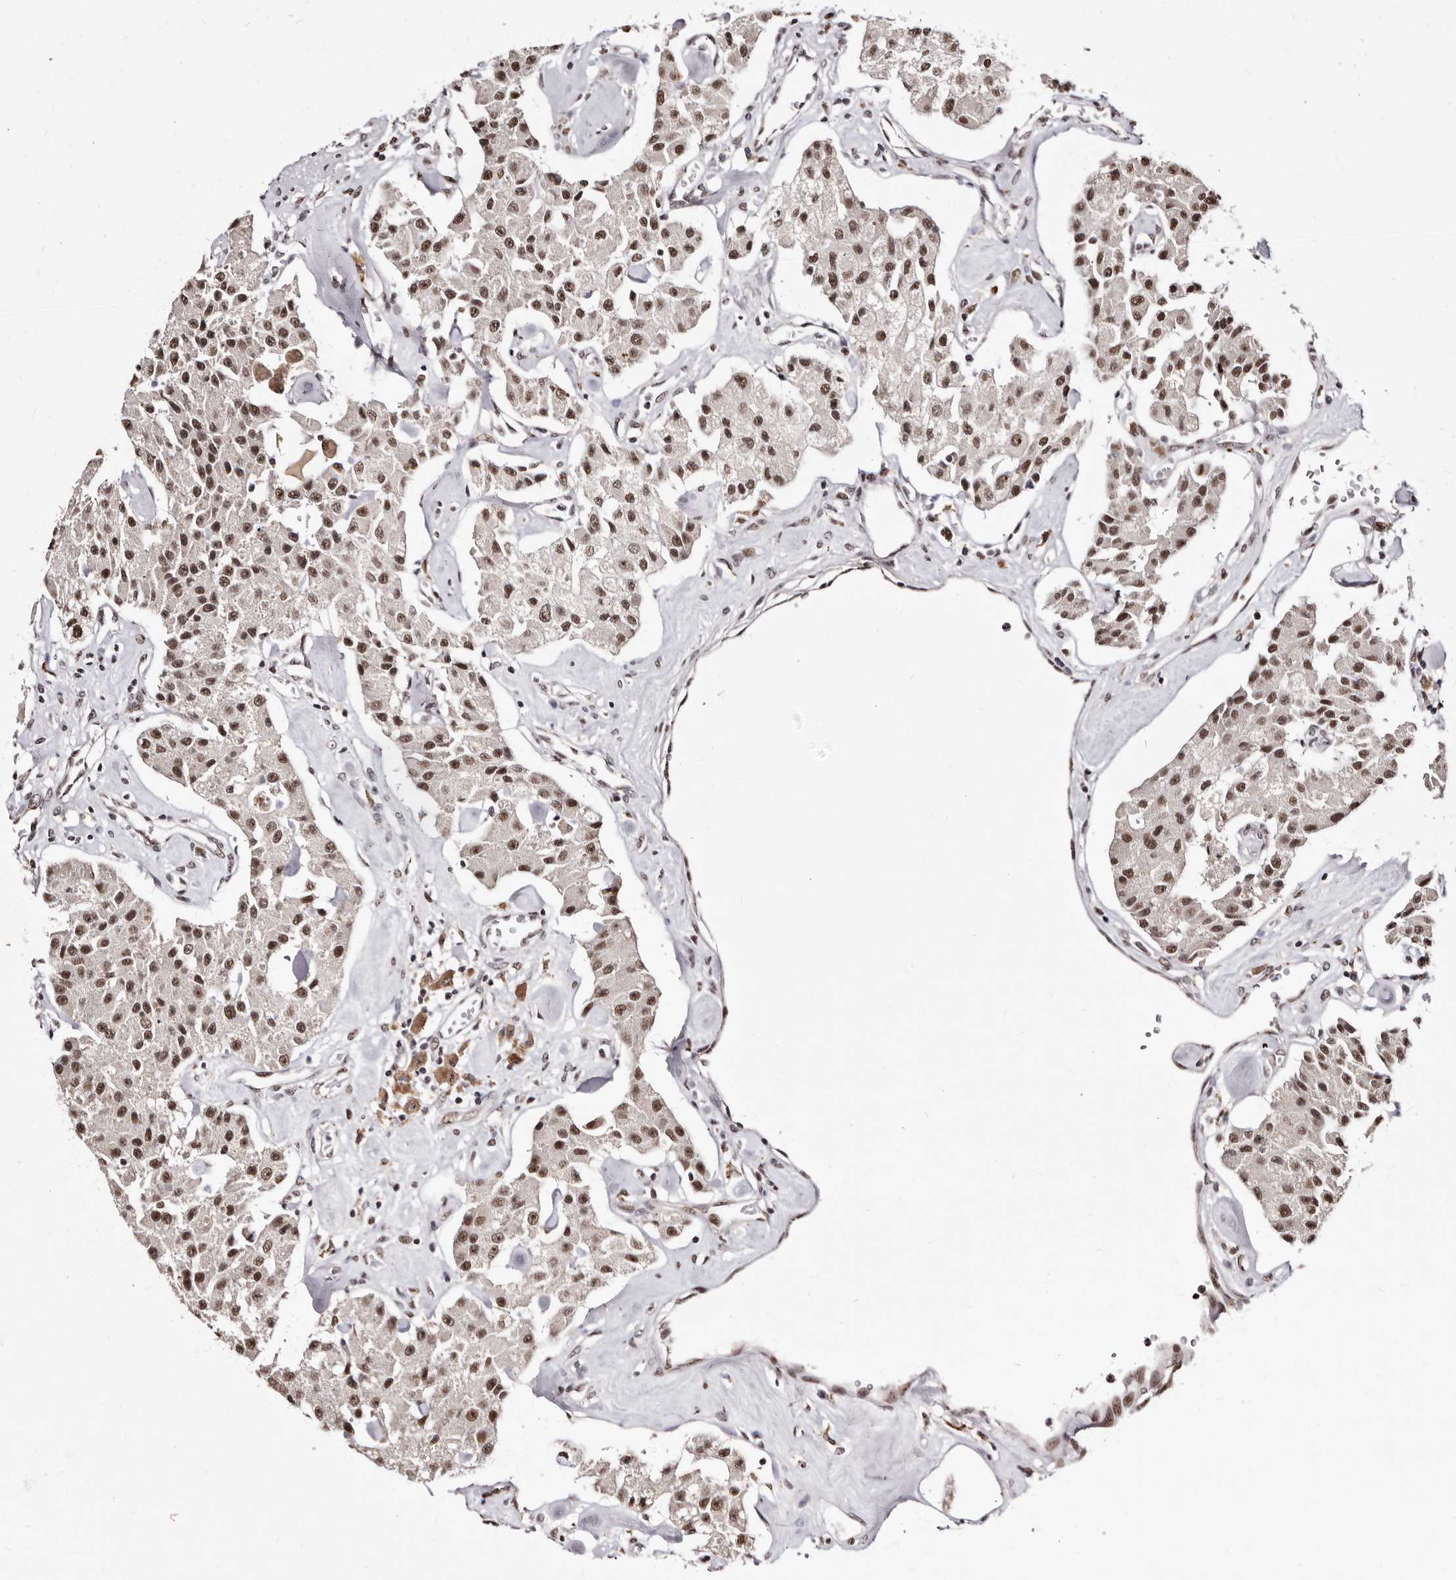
{"staining": {"intensity": "moderate", "quantity": ">75%", "location": "nuclear"}, "tissue": "carcinoid", "cell_type": "Tumor cells", "image_type": "cancer", "snomed": [{"axis": "morphology", "description": "Carcinoid, malignant, NOS"}, {"axis": "topography", "description": "Pancreas"}], "caption": "A high-resolution image shows immunohistochemistry (IHC) staining of carcinoid, which shows moderate nuclear expression in approximately >75% of tumor cells.", "gene": "ANAPC11", "patient": {"sex": "male", "age": 41}}